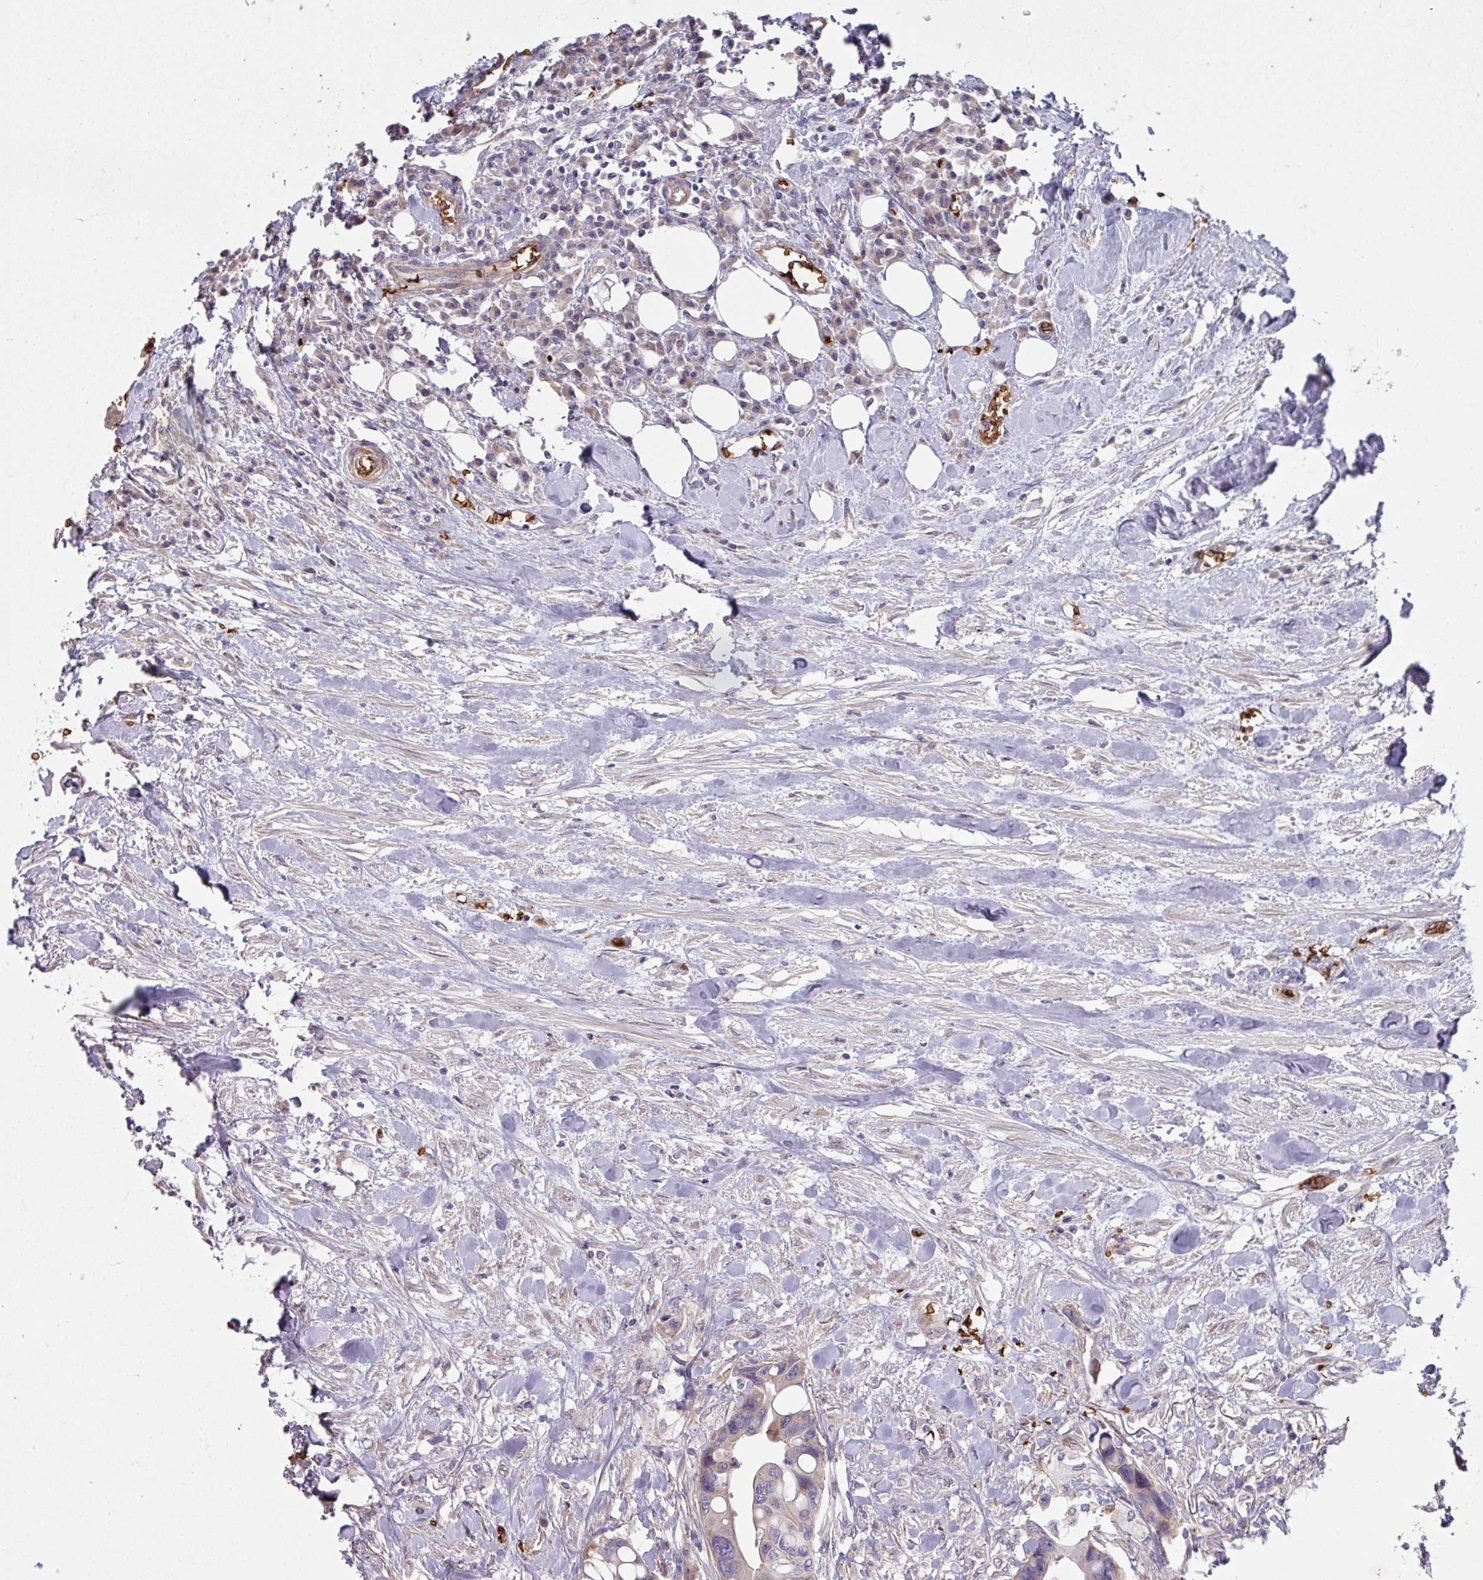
{"staining": {"intensity": "negative", "quantity": "none", "location": "none"}, "tissue": "colorectal cancer", "cell_type": "Tumor cells", "image_type": "cancer", "snomed": [{"axis": "morphology", "description": "Adenocarcinoma, NOS"}, {"axis": "topography", "description": "Rectum"}], "caption": "Tumor cells are negative for protein expression in human adenocarcinoma (colorectal).", "gene": "RAD21L1", "patient": {"sex": "male", "age": 57}}